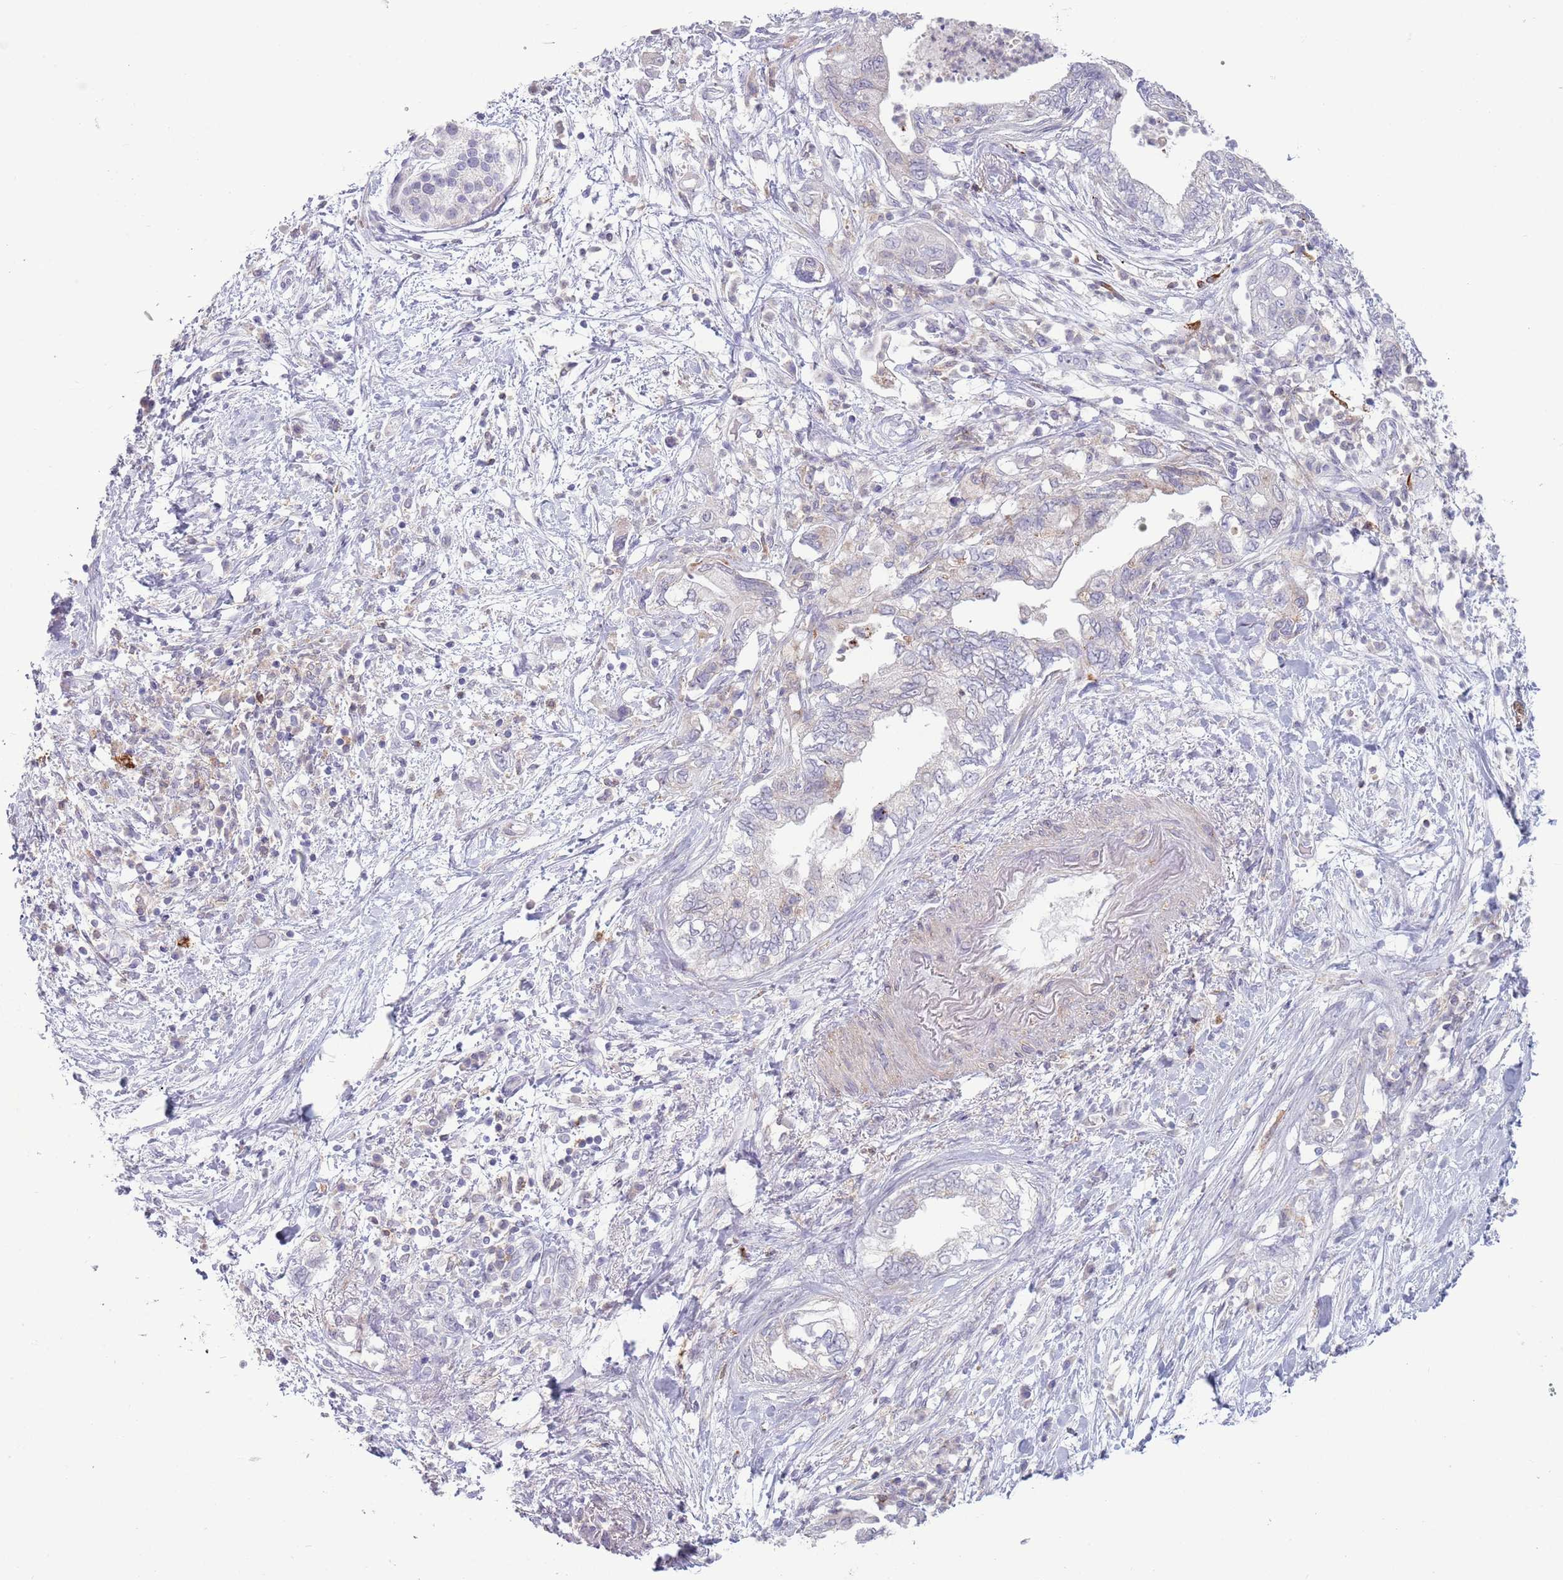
{"staining": {"intensity": "negative", "quantity": "none", "location": "none"}, "tissue": "pancreatic cancer", "cell_type": "Tumor cells", "image_type": "cancer", "snomed": [{"axis": "morphology", "description": "Adenocarcinoma, NOS"}, {"axis": "topography", "description": "Pancreas"}], "caption": "Immunohistochemical staining of pancreatic adenocarcinoma demonstrates no significant positivity in tumor cells. (DAB IHC with hematoxylin counter stain).", "gene": "ACSBG1", "patient": {"sex": "female", "age": 73}}